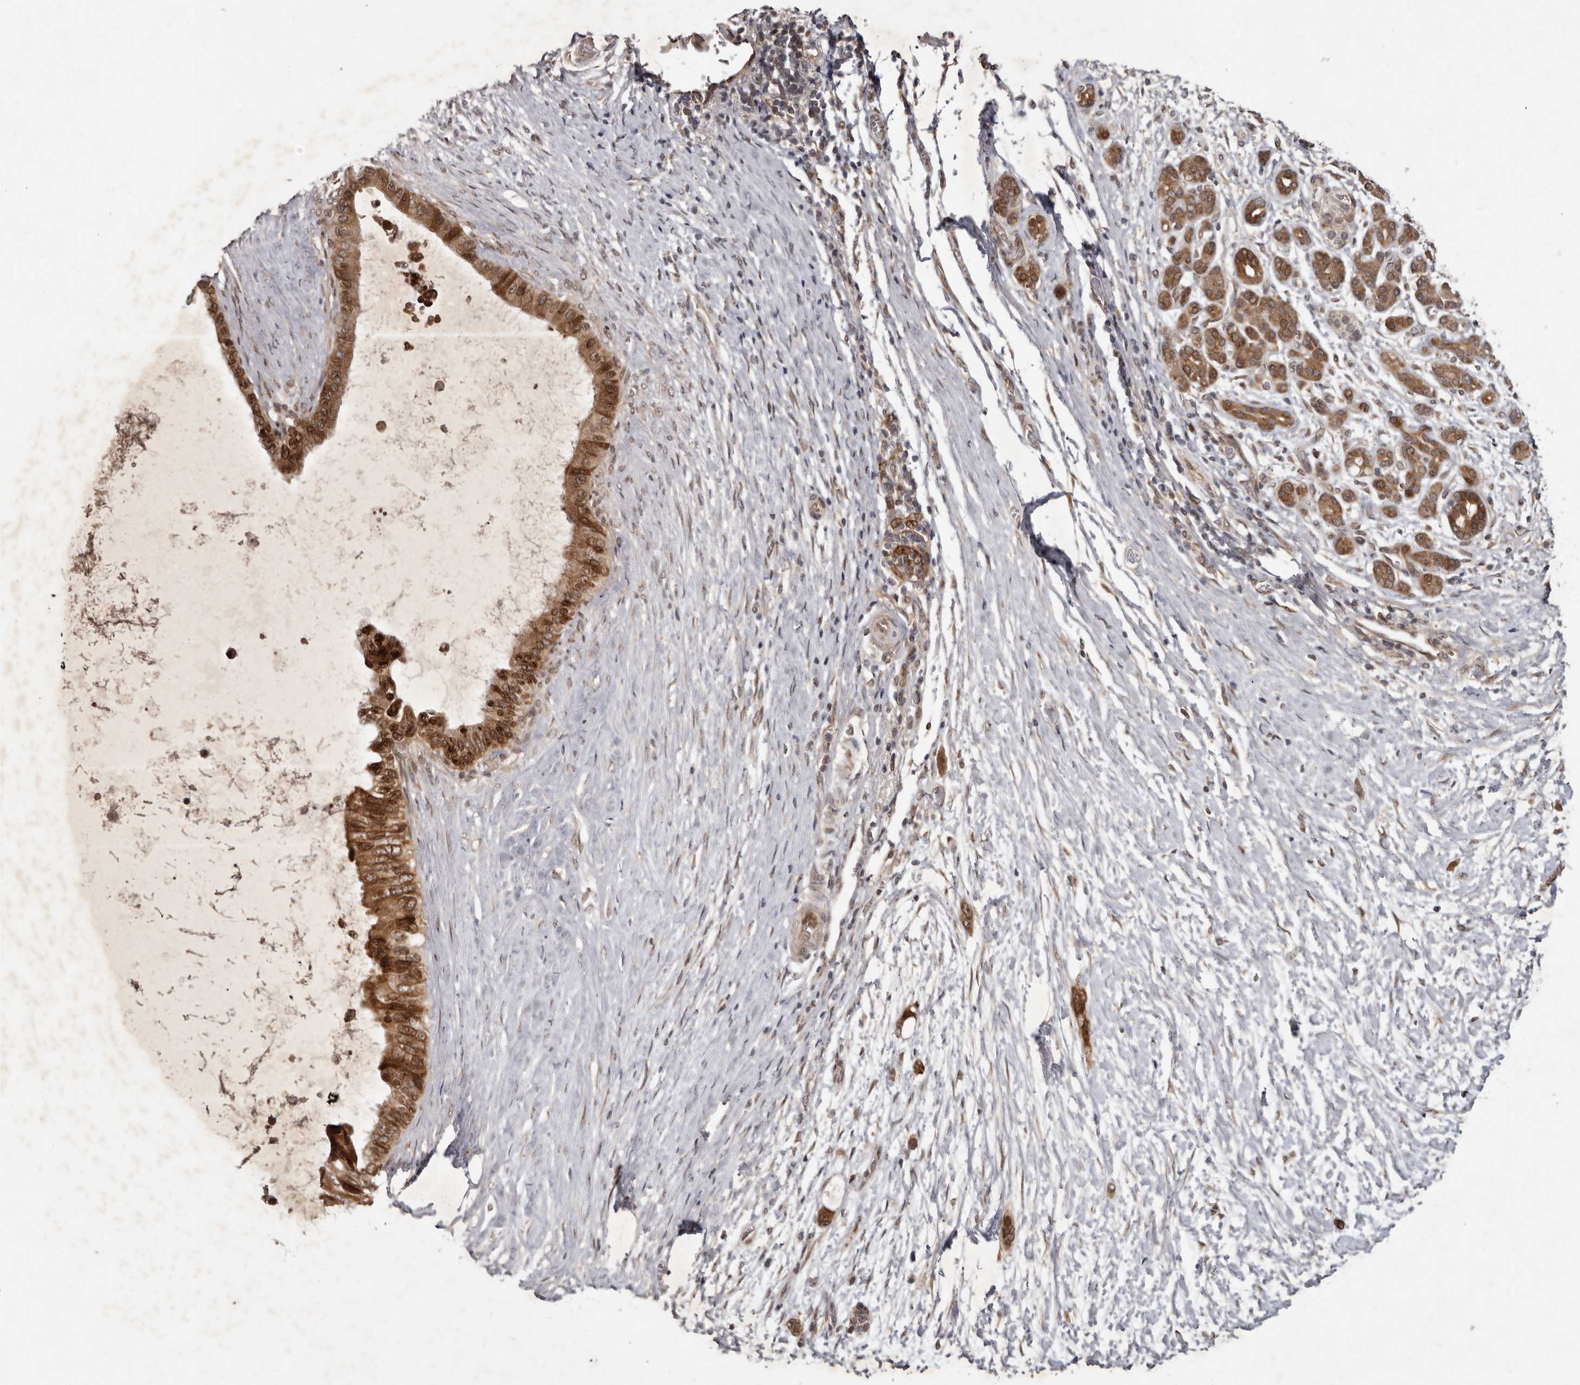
{"staining": {"intensity": "moderate", "quantity": ">75%", "location": "cytoplasmic/membranous,nuclear"}, "tissue": "pancreatic cancer", "cell_type": "Tumor cells", "image_type": "cancer", "snomed": [{"axis": "morphology", "description": "Adenocarcinoma, NOS"}, {"axis": "topography", "description": "Pancreas"}], "caption": "Adenocarcinoma (pancreatic) stained for a protein shows moderate cytoplasmic/membranous and nuclear positivity in tumor cells.", "gene": "ABL1", "patient": {"sex": "female", "age": 72}}